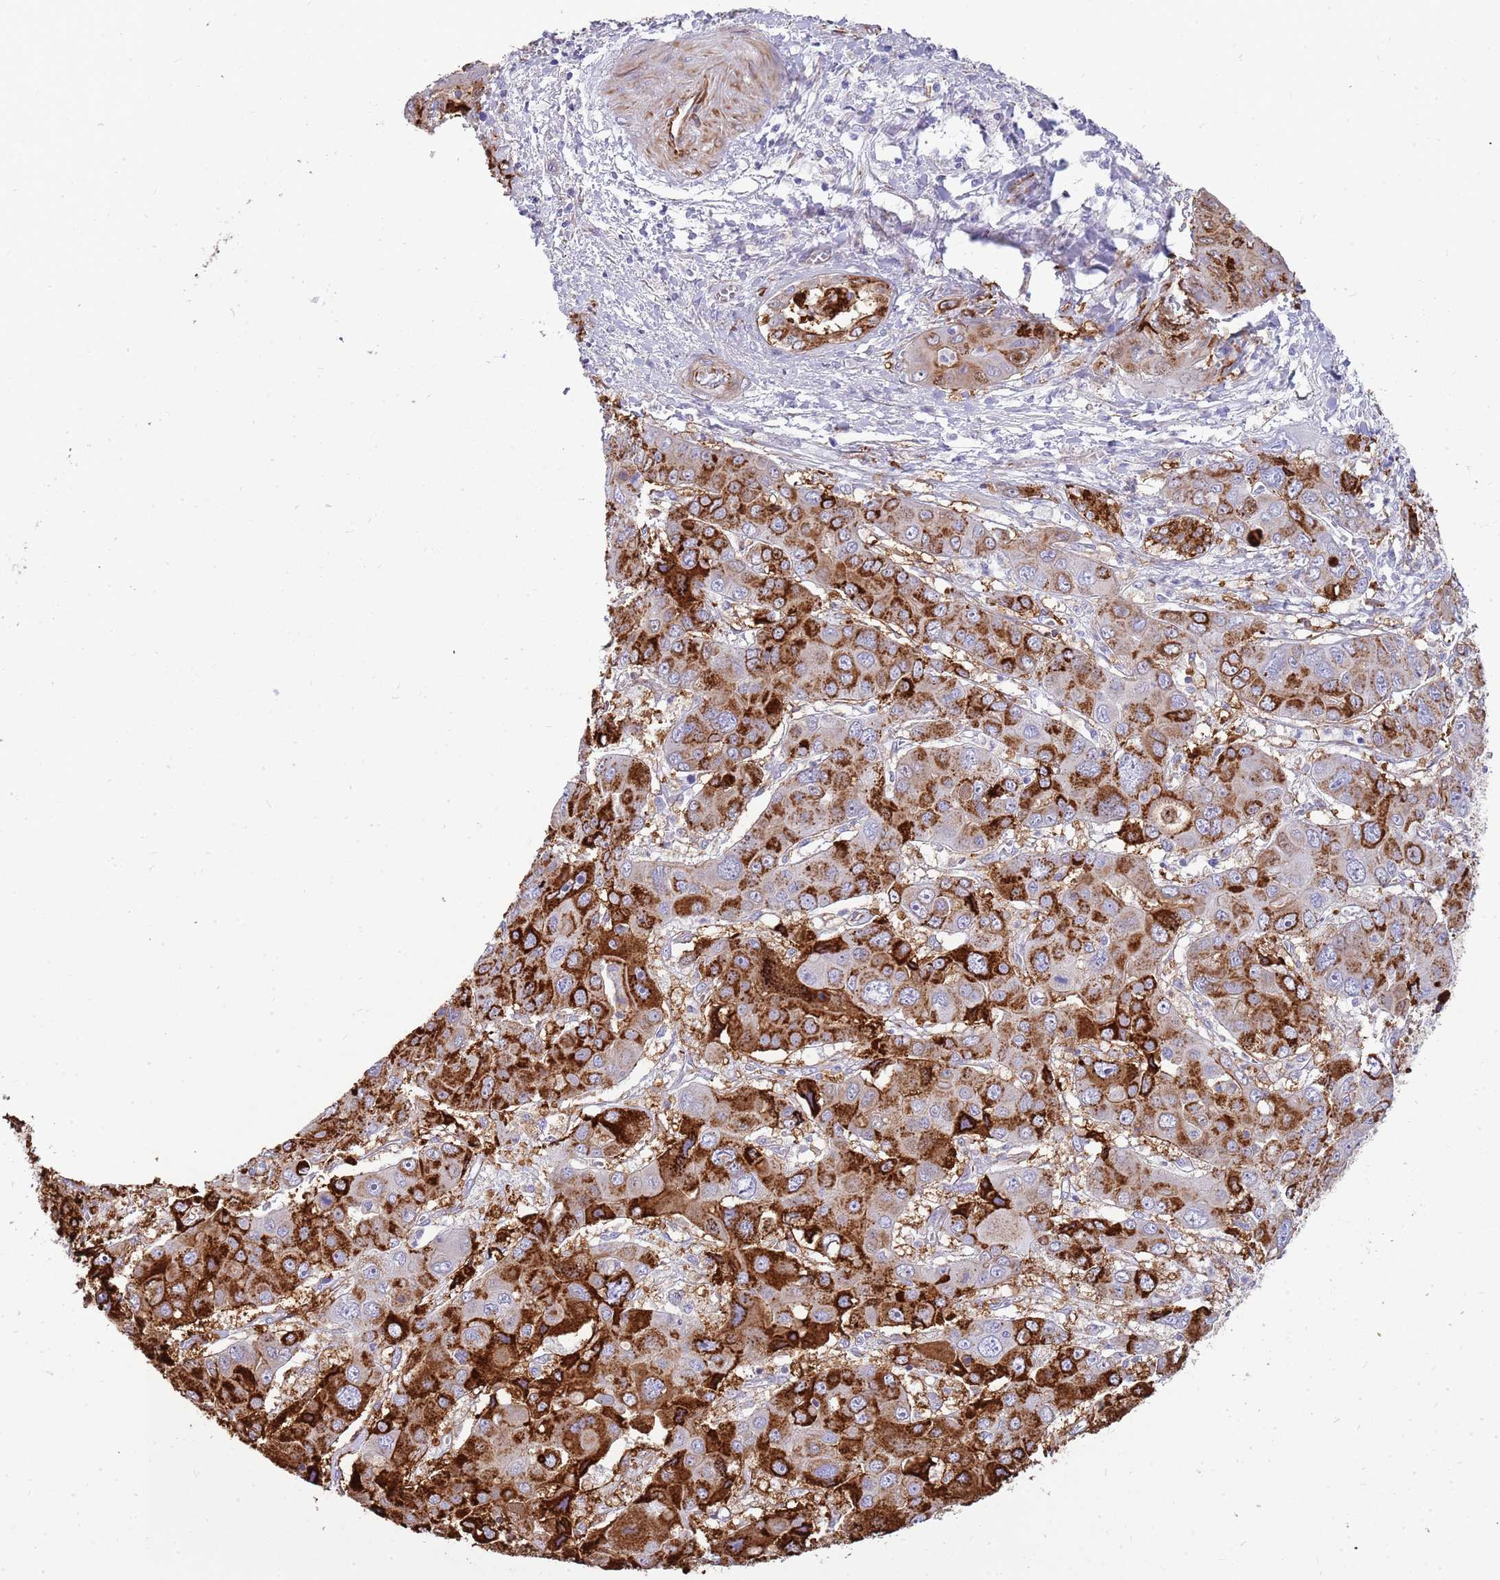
{"staining": {"intensity": "strong", "quantity": "25%-75%", "location": "cytoplasmic/membranous"}, "tissue": "liver cancer", "cell_type": "Tumor cells", "image_type": "cancer", "snomed": [{"axis": "morphology", "description": "Cholangiocarcinoma"}, {"axis": "topography", "description": "Liver"}], "caption": "Immunohistochemical staining of liver cancer reveals high levels of strong cytoplasmic/membranous protein staining in approximately 25%-75% of tumor cells. (brown staining indicates protein expression, while blue staining denotes nuclei).", "gene": "ZDHHC1", "patient": {"sex": "male", "age": 67}}